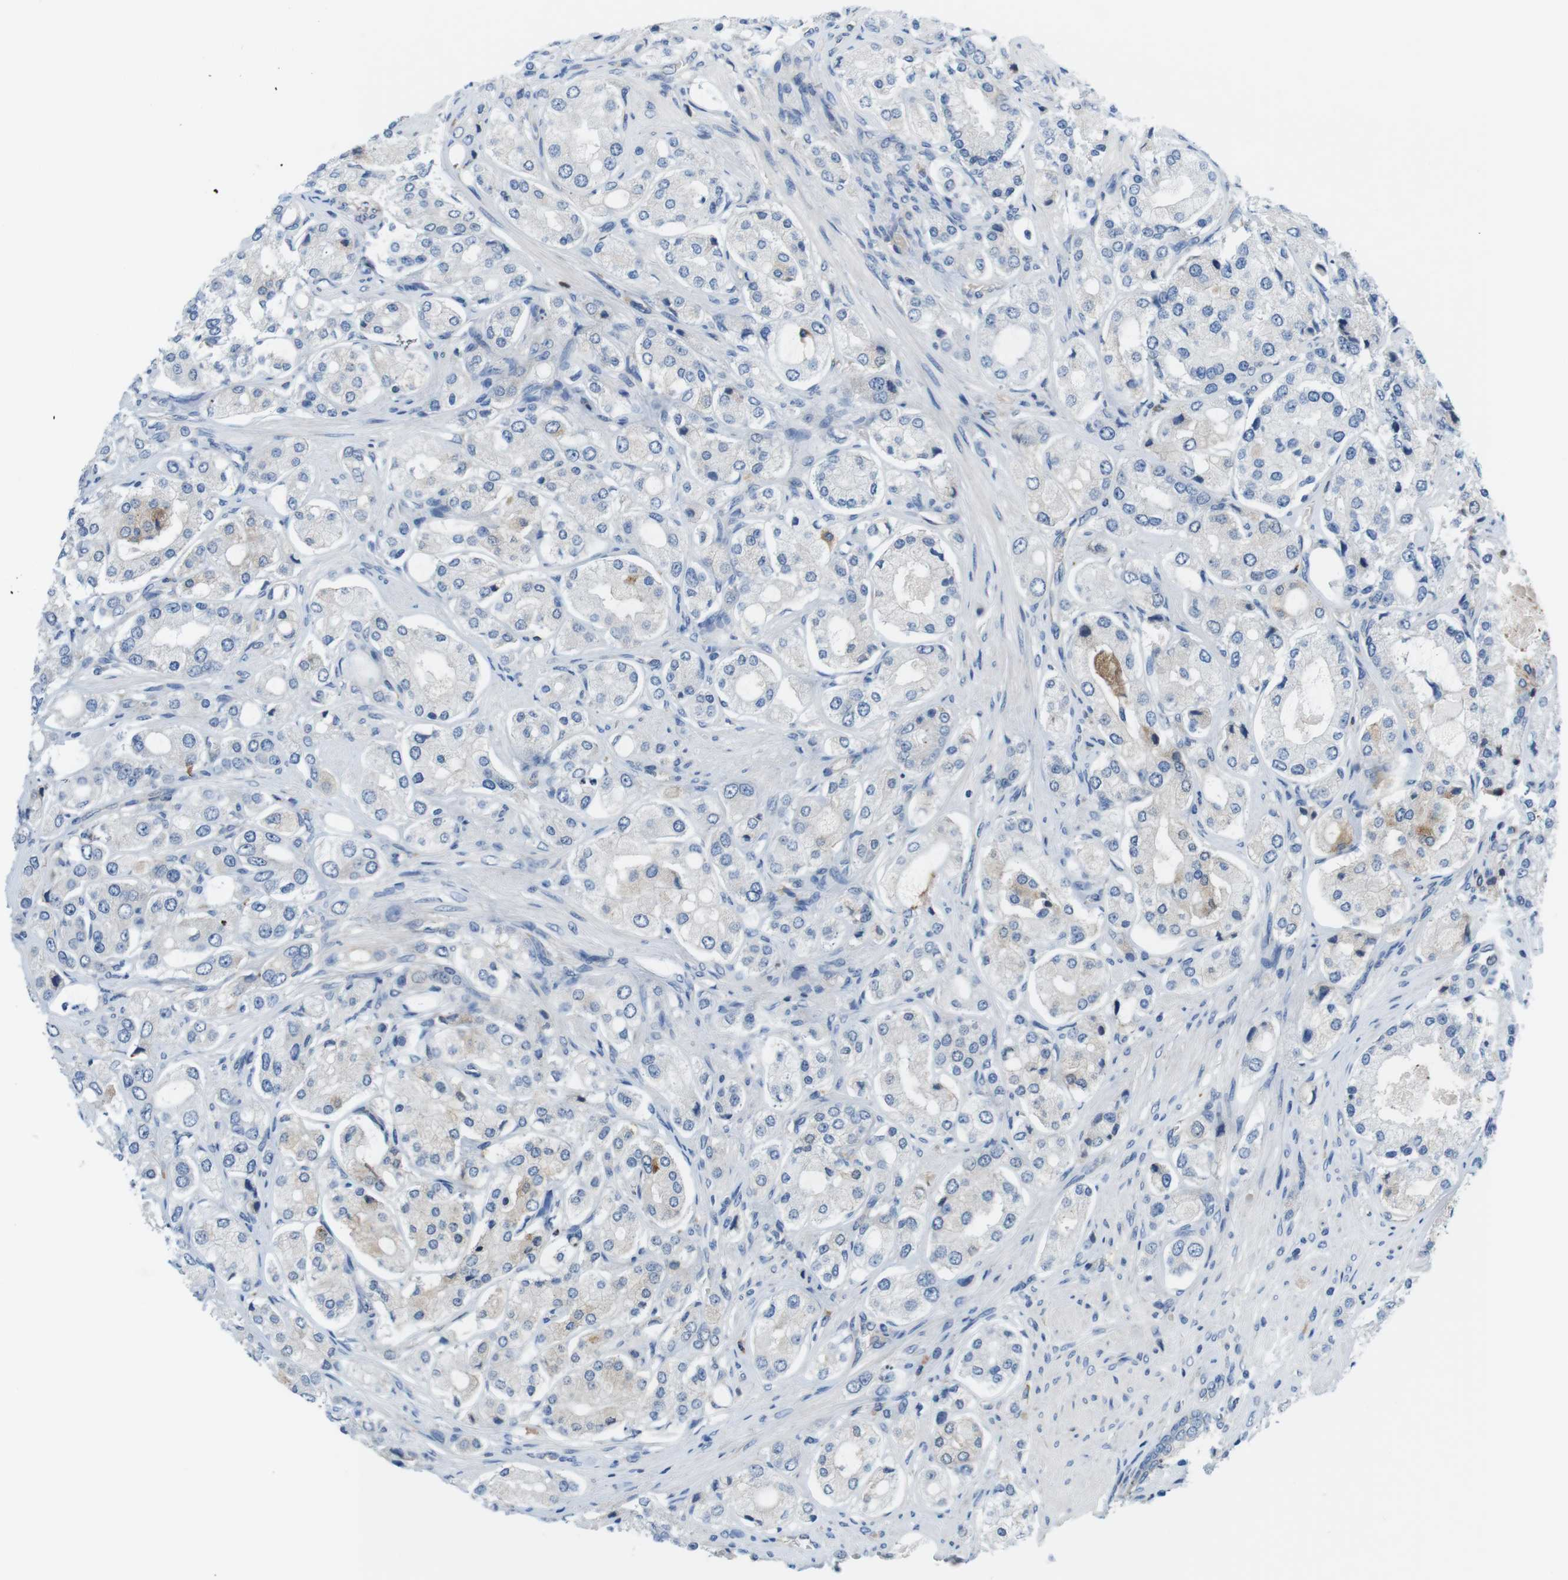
{"staining": {"intensity": "negative", "quantity": "none", "location": "none"}, "tissue": "prostate cancer", "cell_type": "Tumor cells", "image_type": "cancer", "snomed": [{"axis": "morphology", "description": "Adenocarcinoma, High grade"}, {"axis": "topography", "description": "Prostate"}], "caption": "This is a image of immunohistochemistry staining of prostate adenocarcinoma (high-grade), which shows no expression in tumor cells.", "gene": "DCLK1", "patient": {"sex": "male", "age": 65}}